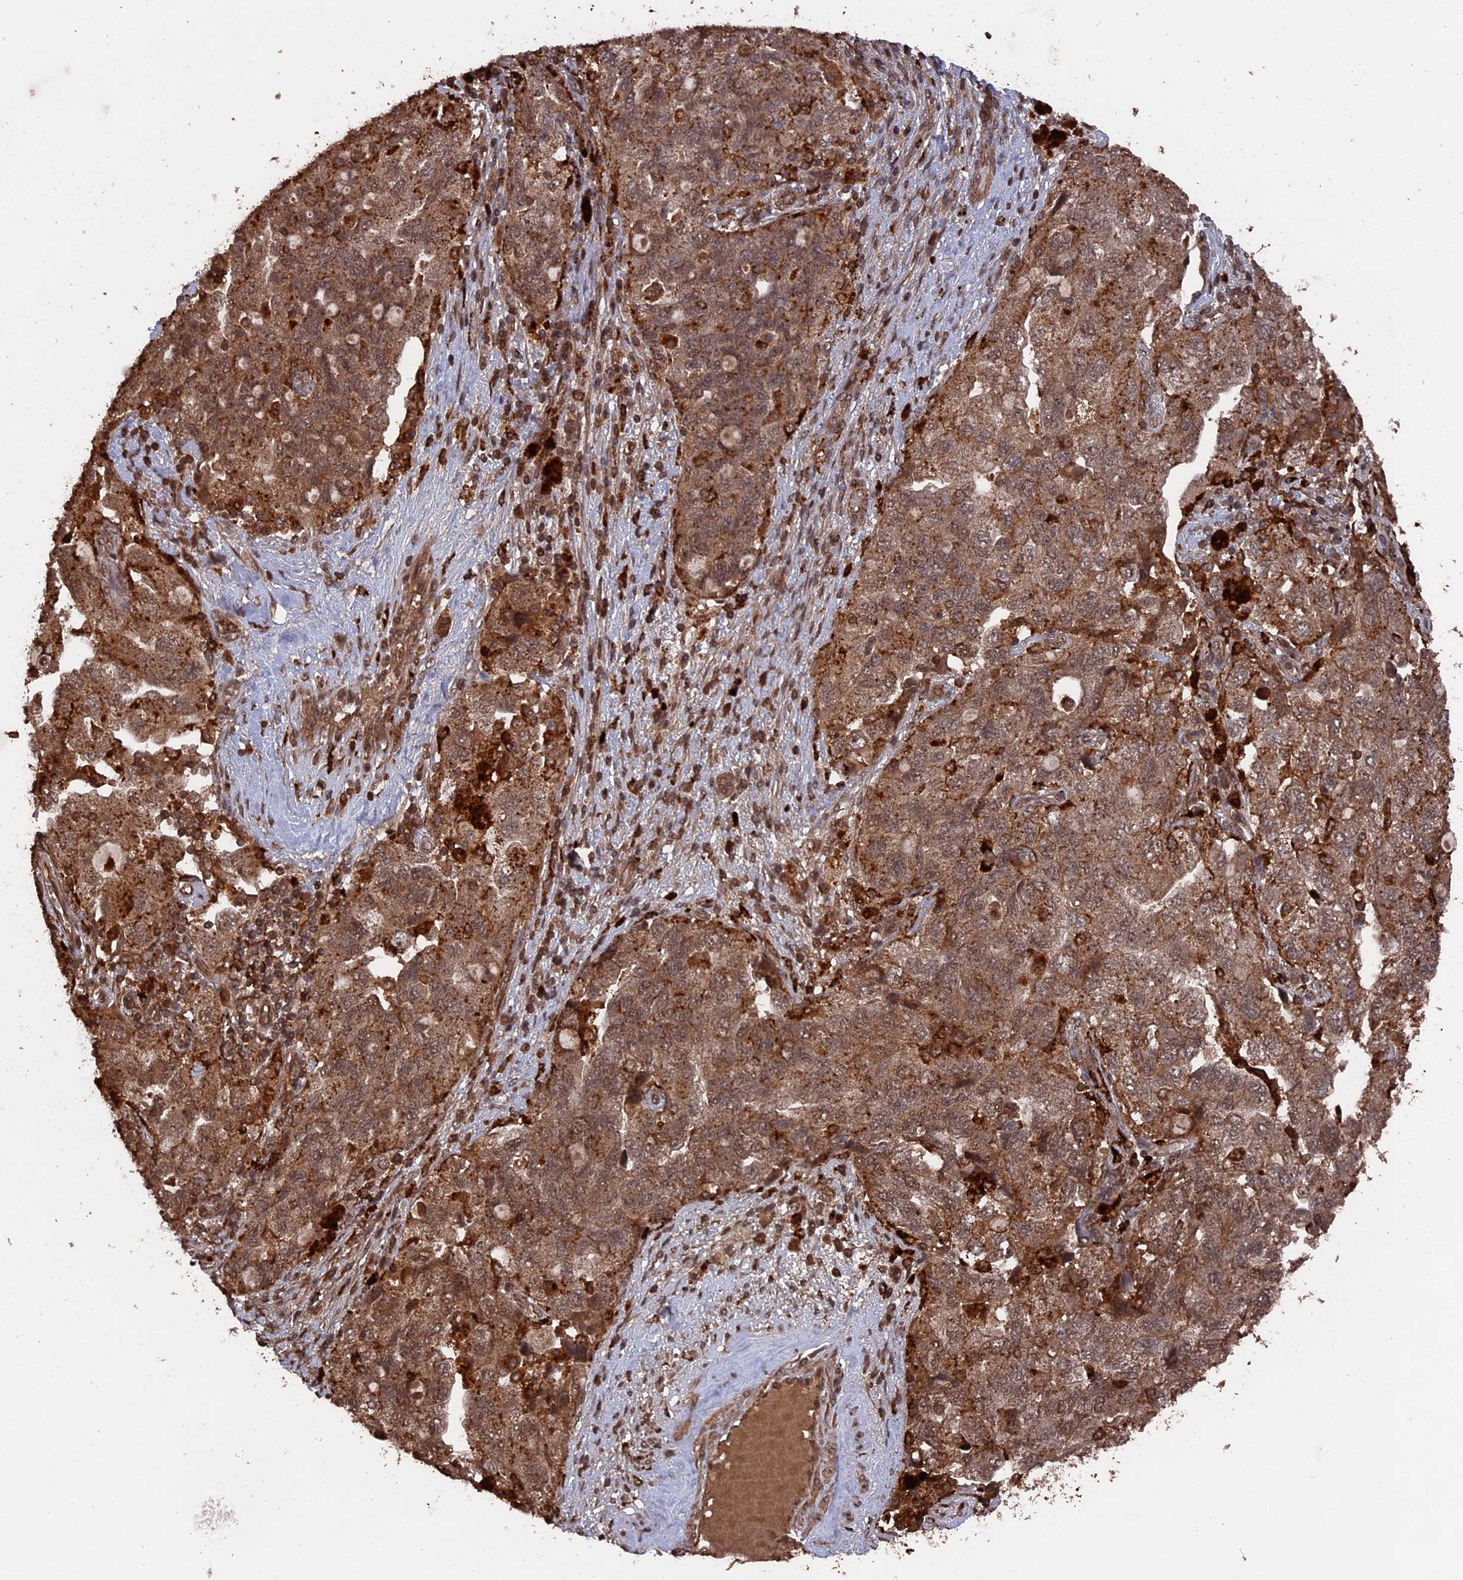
{"staining": {"intensity": "moderate", "quantity": ">75%", "location": "cytoplasmic/membranous,nuclear"}, "tissue": "ovarian cancer", "cell_type": "Tumor cells", "image_type": "cancer", "snomed": [{"axis": "morphology", "description": "Carcinoma, NOS"}, {"axis": "morphology", "description": "Cystadenocarcinoma, serous, NOS"}, {"axis": "topography", "description": "Ovary"}], "caption": "The image reveals a brown stain indicating the presence of a protein in the cytoplasmic/membranous and nuclear of tumor cells in ovarian cancer.", "gene": "TELO2", "patient": {"sex": "female", "age": 69}}